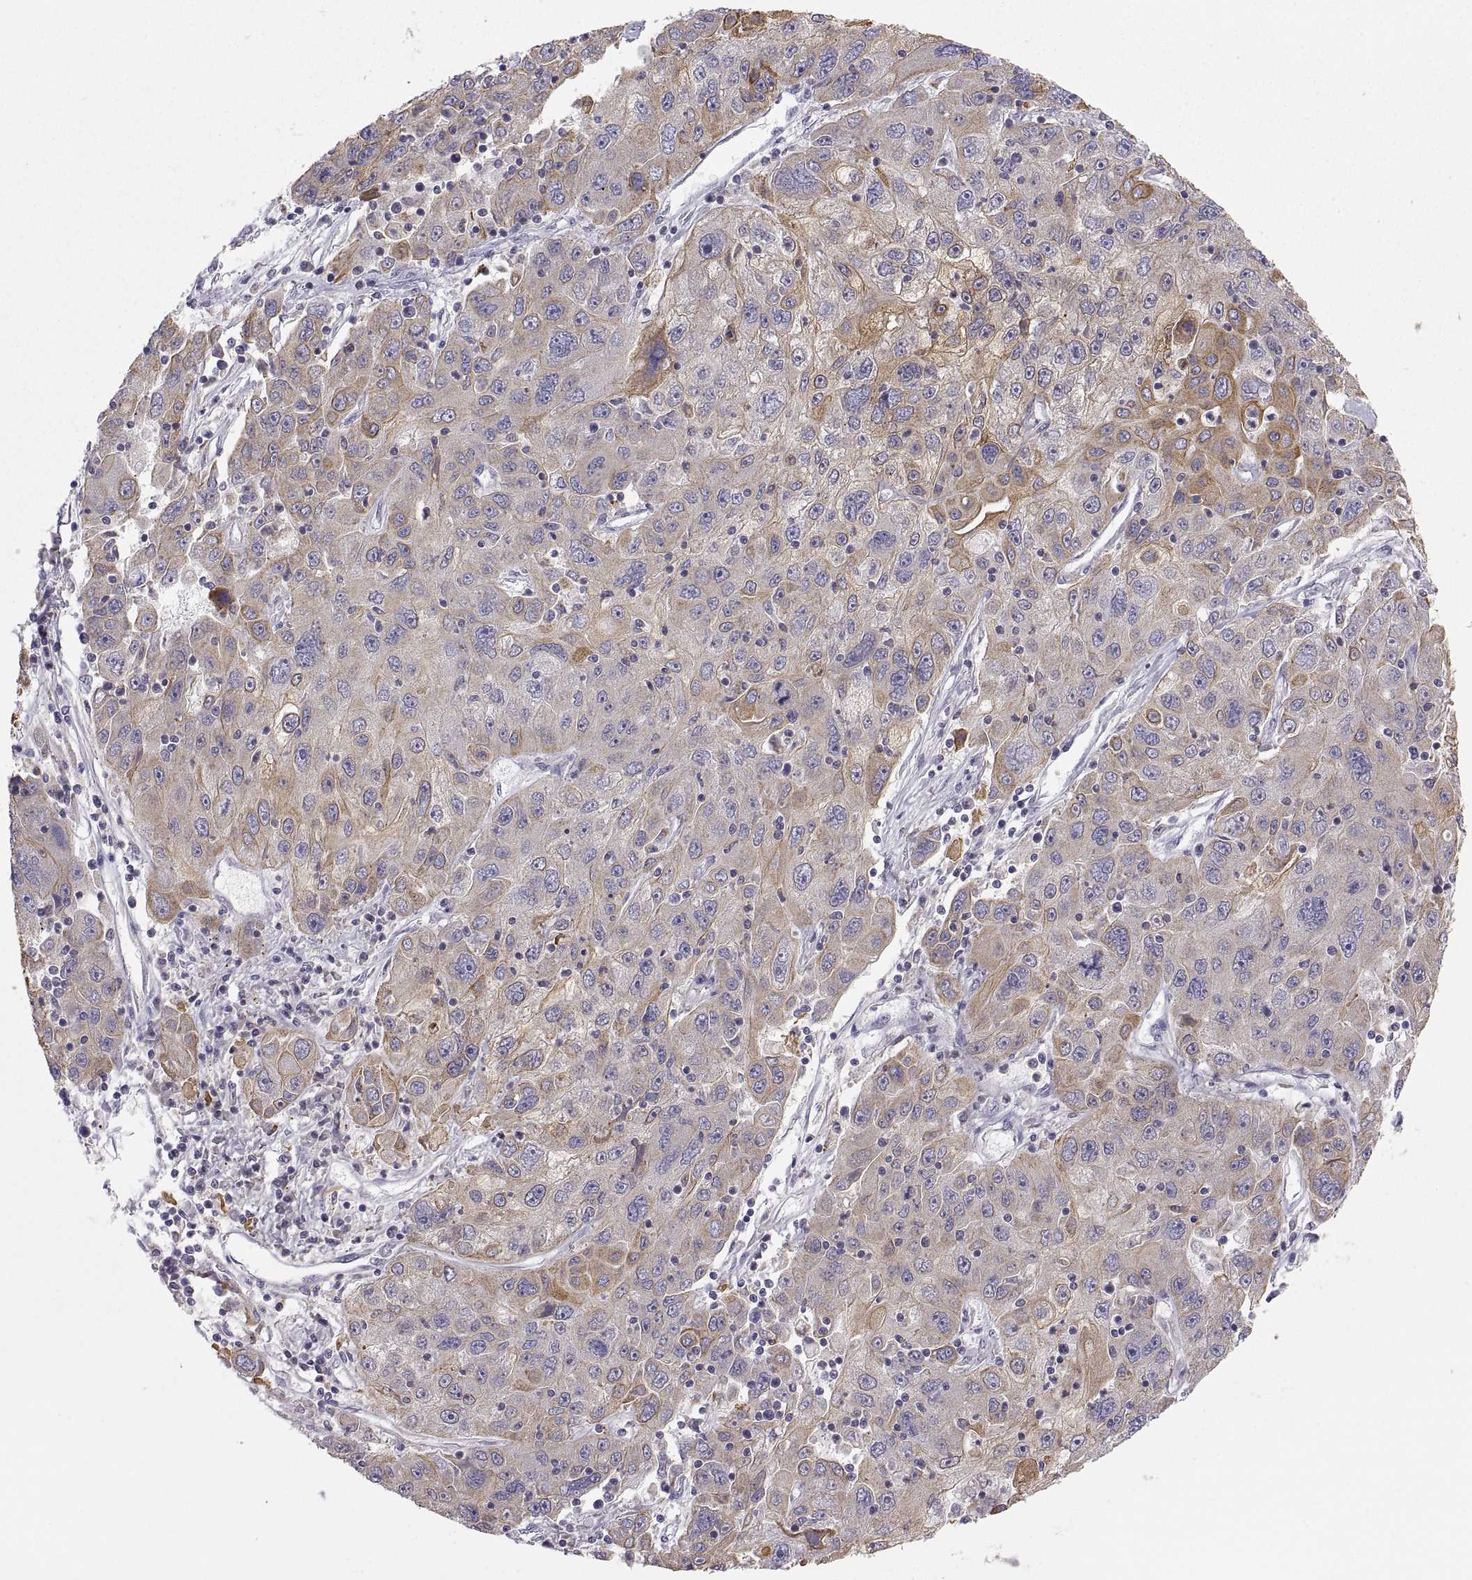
{"staining": {"intensity": "moderate", "quantity": "<25%", "location": "cytoplasmic/membranous"}, "tissue": "stomach cancer", "cell_type": "Tumor cells", "image_type": "cancer", "snomed": [{"axis": "morphology", "description": "Adenocarcinoma, NOS"}, {"axis": "topography", "description": "Stomach"}], "caption": "This image displays immunohistochemistry staining of adenocarcinoma (stomach), with low moderate cytoplasmic/membranous positivity in about <25% of tumor cells.", "gene": "ERO1A", "patient": {"sex": "male", "age": 56}}